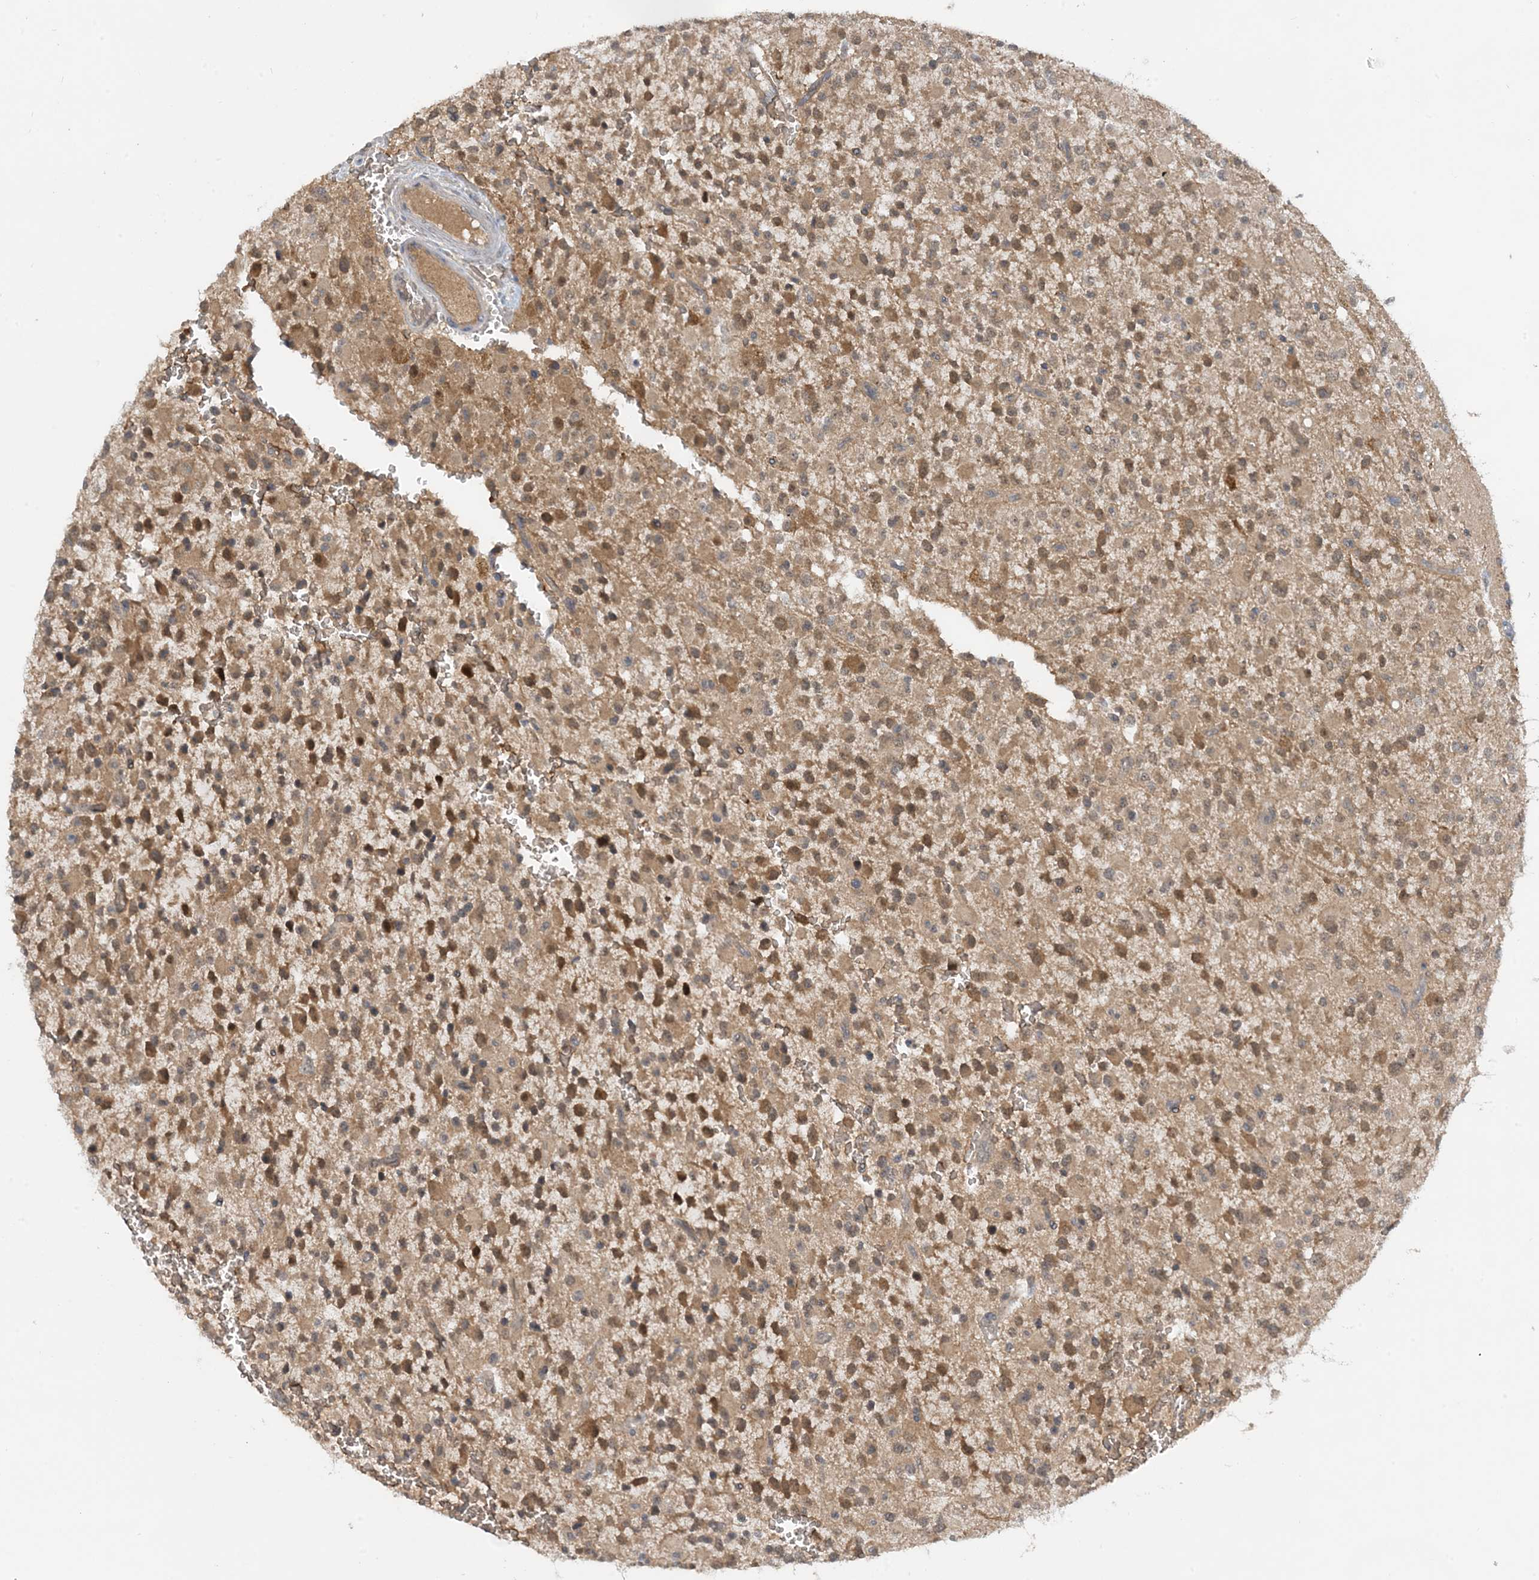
{"staining": {"intensity": "moderate", "quantity": ">75%", "location": "cytoplasmic/membranous,nuclear"}, "tissue": "glioma", "cell_type": "Tumor cells", "image_type": "cancer", "snomed": [{"axis": "morphology", "description": "Glioma, malignant, High grade"}, {"axis": "topography", "description": "Brain"}], "caption": "Glioma was stained to show a protein in brown. There is medium levels of moderate cytoplasmic/membranous and nuclear staining in about >75% of tumor cells.", "gene": "UBE2E1", "patient": {"sex": "male", "age": 34}}